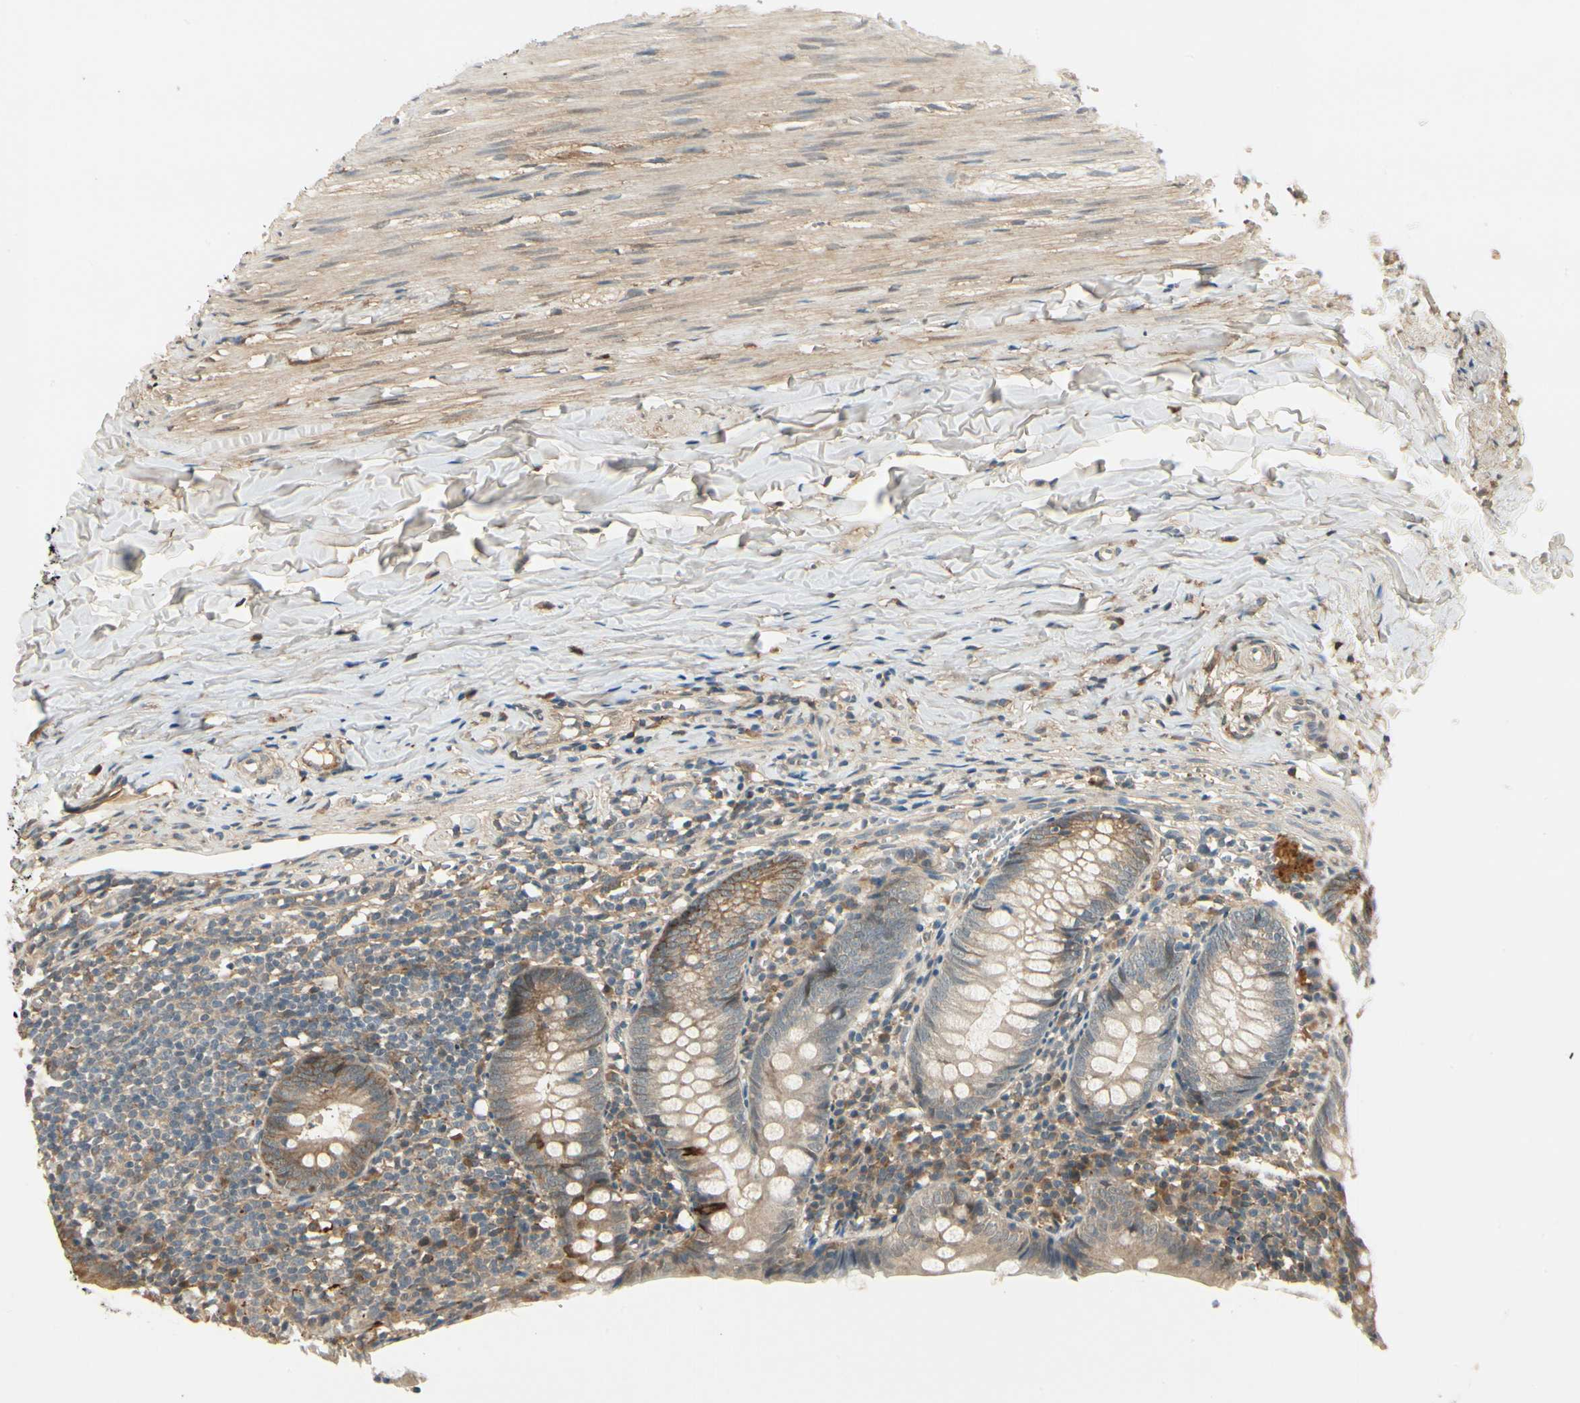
{"staining": {"intensity": "moderate", "quantity": "<25%", "location": "cytoplasmic/membranous"}, "tissue": "appendix", "cell_type": "Glandular cells", "image_type": "normal", "snomed": [{"axis": "morphology", "description": "Normal tissue, NOS"}, {"axis": "topography", "description": "Appendix"}], "caption": "Glandular cells demonstrate low levels of moderate cytoplasmic/membranous positivity in approximately <25% of cells in normal appendix.", "gene": "EPHB3", "patient": {"sex": "female", "age": 10}}